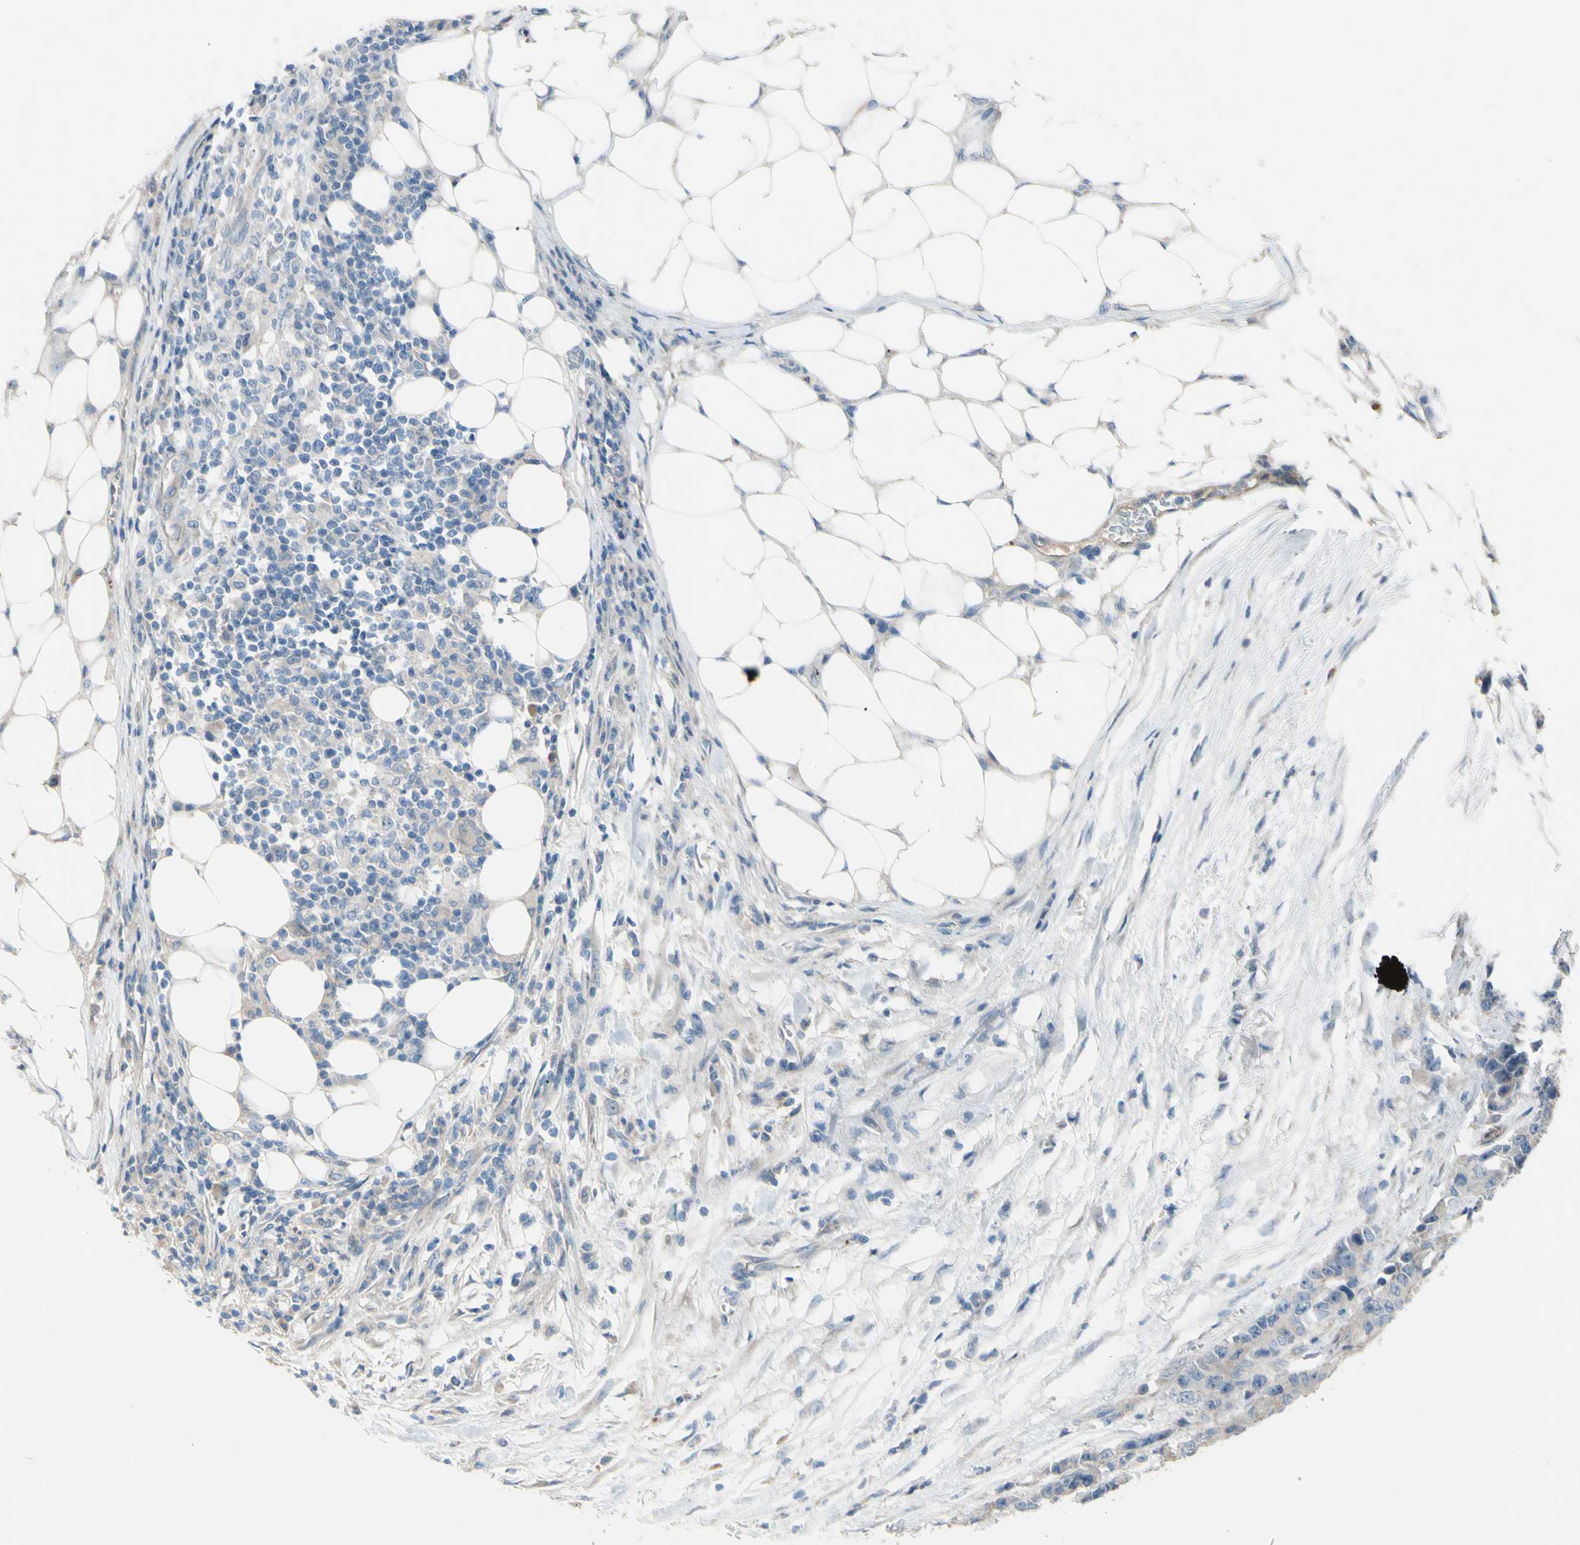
{"staining": {"intensity": "negative", "quantity": "none", "location": "none"}, "tissue": "colorectal cancer", "cell_type": "Tumor cells", "image_type": "cancer", "snomed": [{"axis": "morphology", "description": "Adenocarcinoma, NOS"}, {"axis": "topography", "description": "Colon"}], "caption": "Colorectal cancer was stained to show a protein in brown. There is no significant expression in tumor cells. (DAB immunohistochemistry visualized using brightfield microscopy, high magnification).", "gene": "ATRN", "patient": {"sex": "female", "age": 86}}